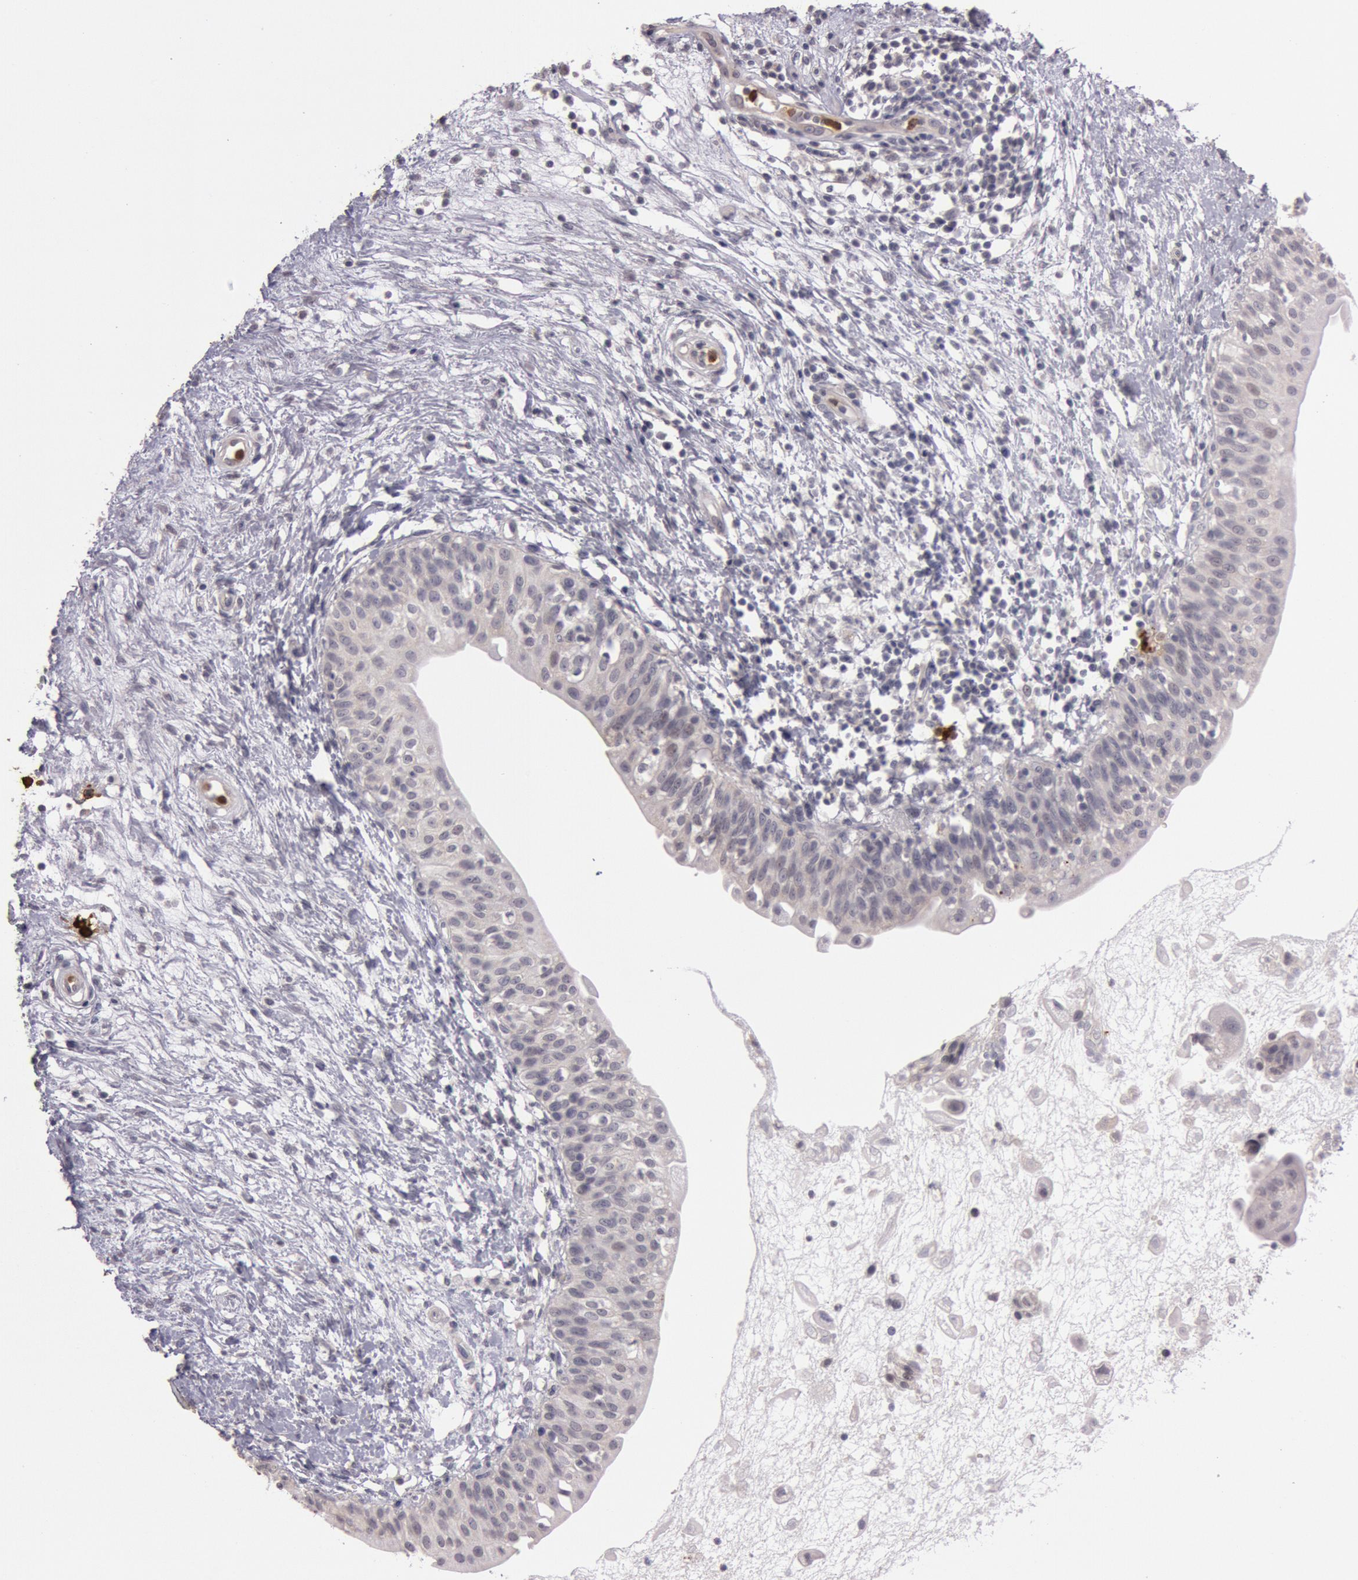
{"staining": {"intensity": "negative", "quantity": "none", "location": "none"}, "tissue": "urinary bladder", "cell_type": "Urothelial cells", "image_type": "normal", "snomed": [{"axis": "morphology", "description": "Normal tissue, NOS"}, {"axis": "topography", "description": "Urinary bladder"}], "caption": "Urothelial cells show no significant positivity in normal urinary bladder.", "gene": "KDM6A", "patient": {"sex": "female", "age": 55}}